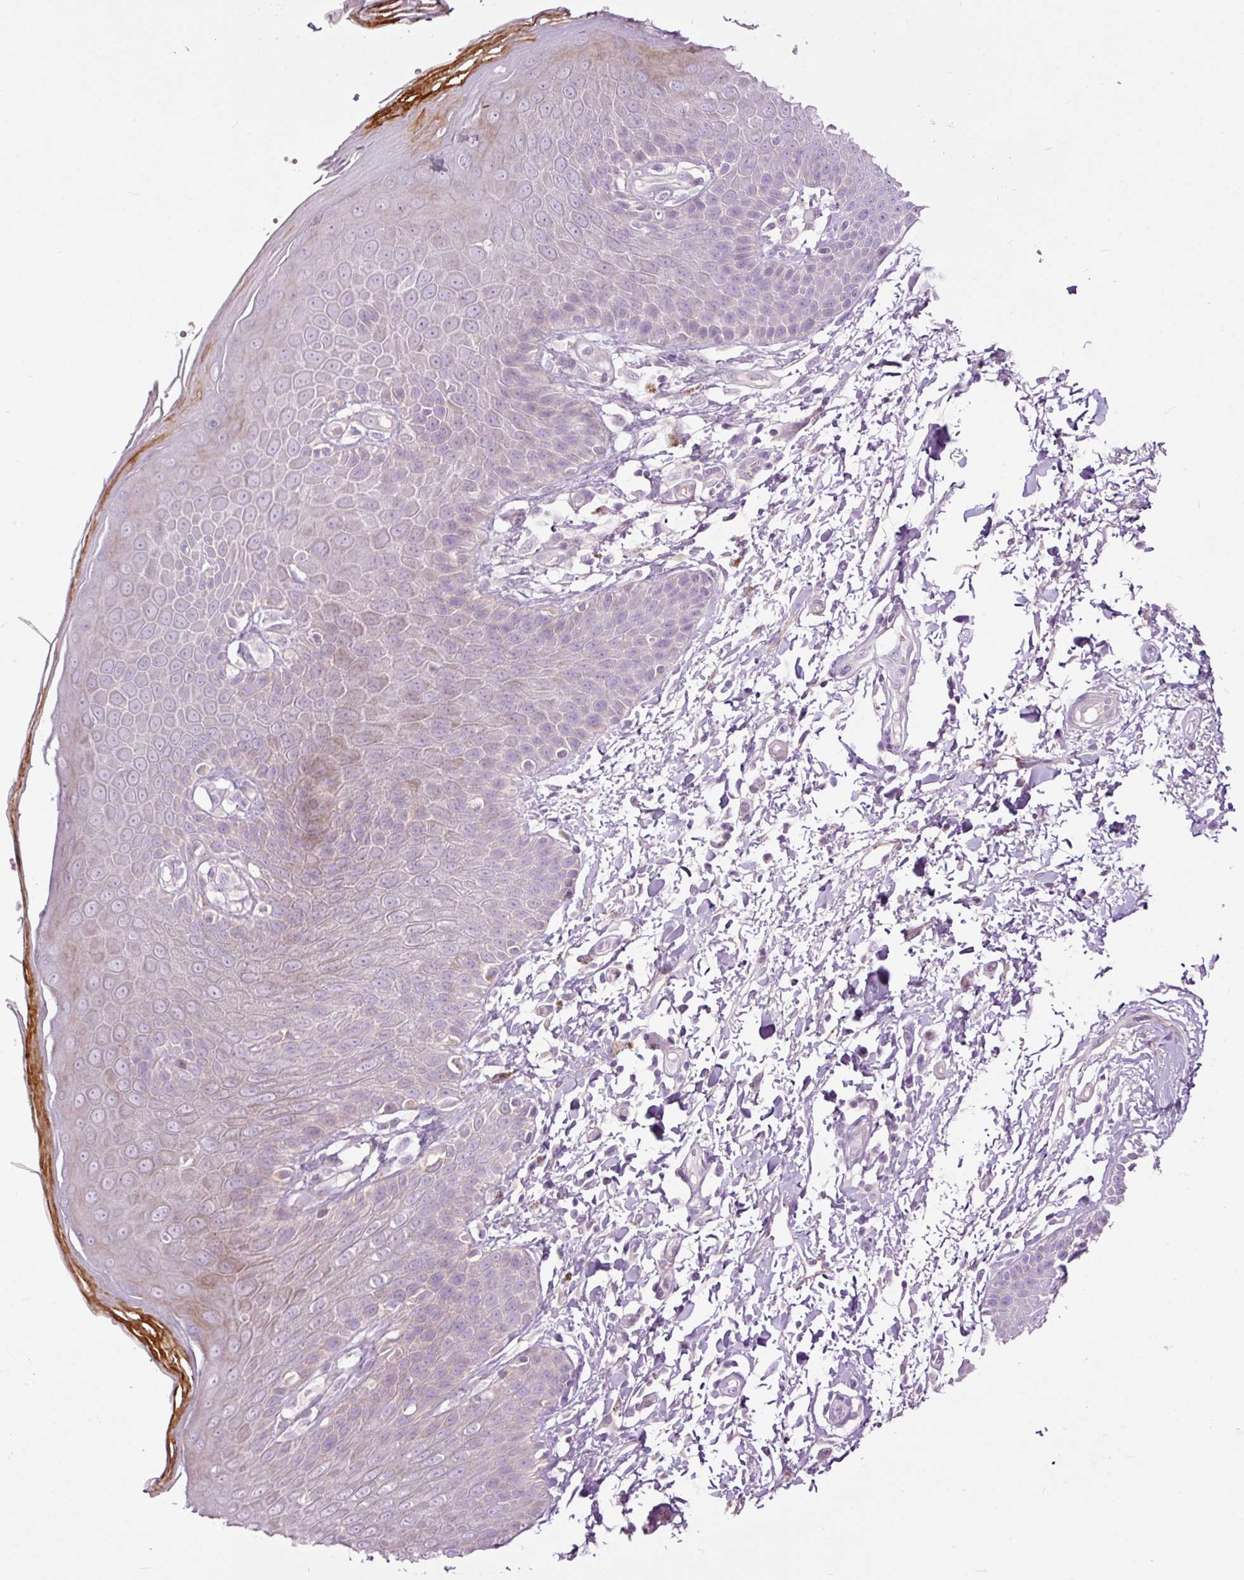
{"staining": {"intensity": "moderate", "quantity": "<25%", "location": "cytoplasmic/membranous"}, "tissue": "skin", "cell_type": "Epidermal cells", "image_type": "normal", "snomed": [{"axis": "morphology", "description": "Normal tissue, NOS"}, {"axis": "topography", "description": "Peripheral nerve tissue"}], "caption": "High-power microscopy captured an immunohistochemistry (IHC) photomicrograph of benign skin, revealing moderate cytoplasmic/membranous expression in about <25% of epidermal cells. Using DAB (3,3'-diaminobenzidine) (brown) and hematoxylin (blue) stains, captured at high magnification using brightfield microscopy.", "gene": "FCRL4", "patient": {"sex": "male", "age": 51}}